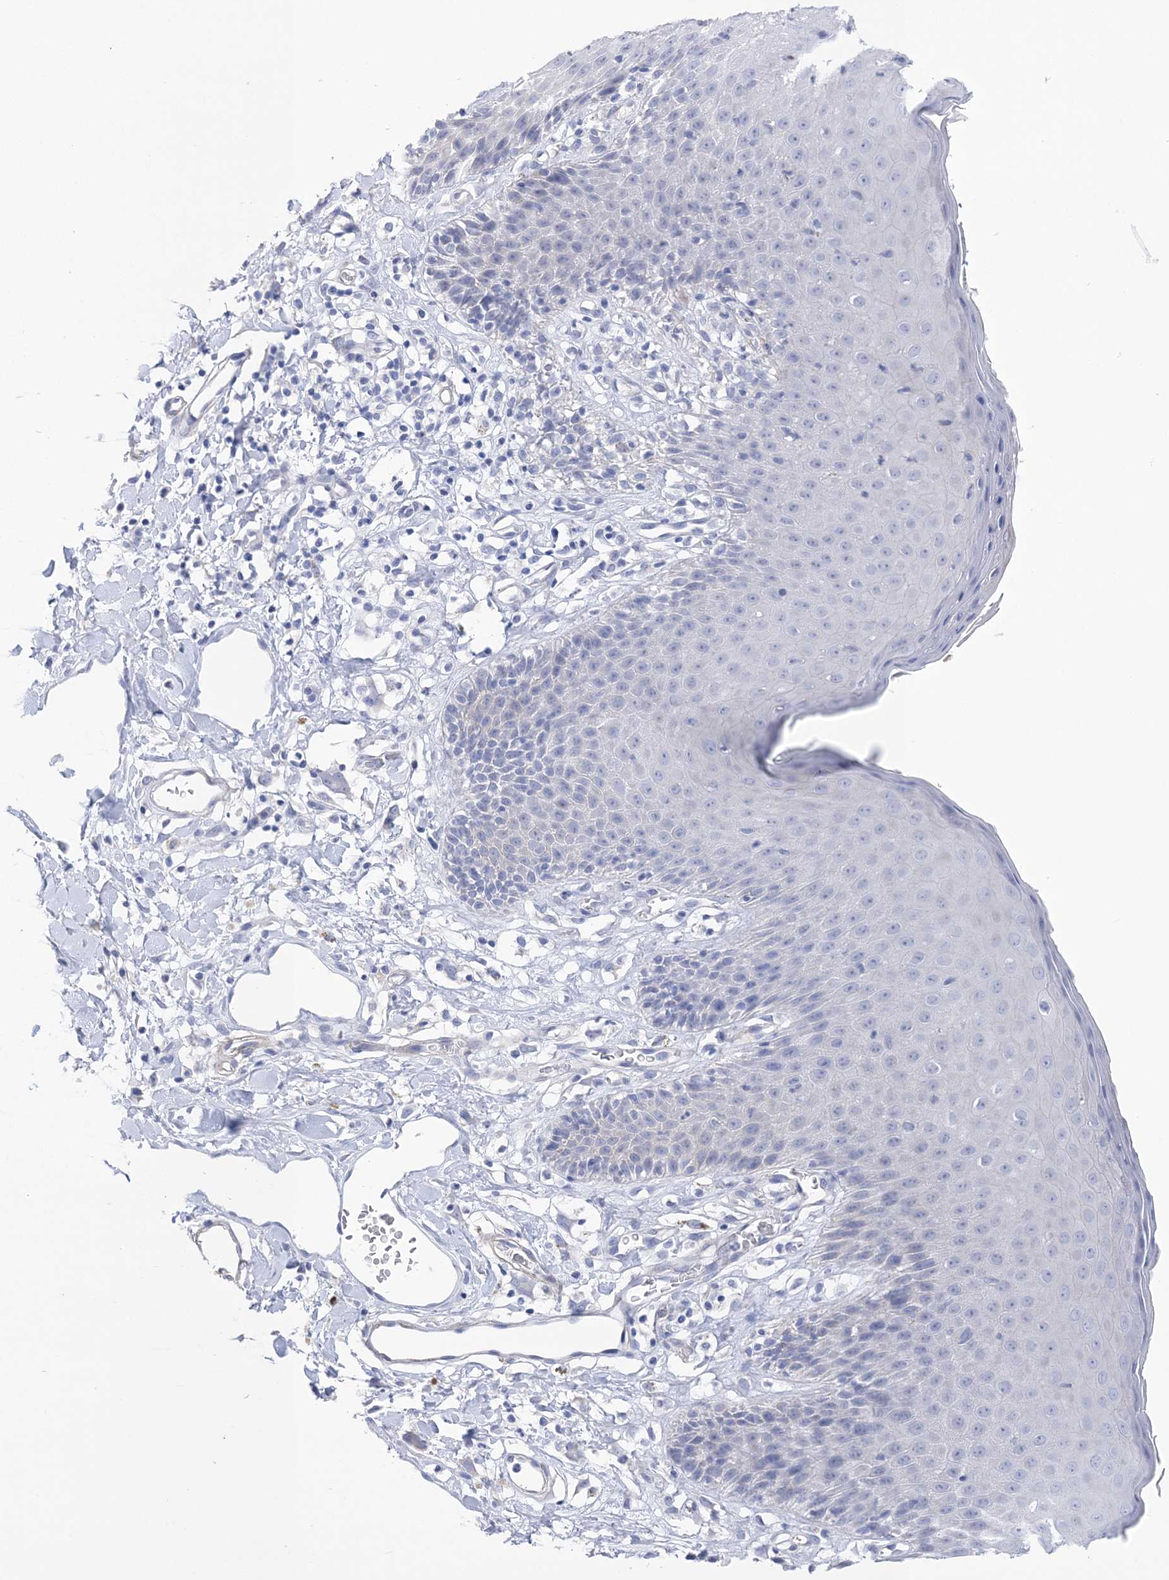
{"staining": {"intensity": "moderate", "quantity": "<25%", "location": "cytoplasmic/membranous"}, "tissue": "skin", "cell_type": "Epidermal cells", "image_type": "normal", "snomed": [{"axis": "morphology", "description": "Normal tissue, NOS"}, {"axis": "topography", "description": "Vulva"}], "caption": "This is an image of IHC staining of benign skin, which shows moderate expression in the cytoplasmic/membranous of epidermal cells.", "gene": "WDR74", "patient": {"sex": "female", "age": 68}}